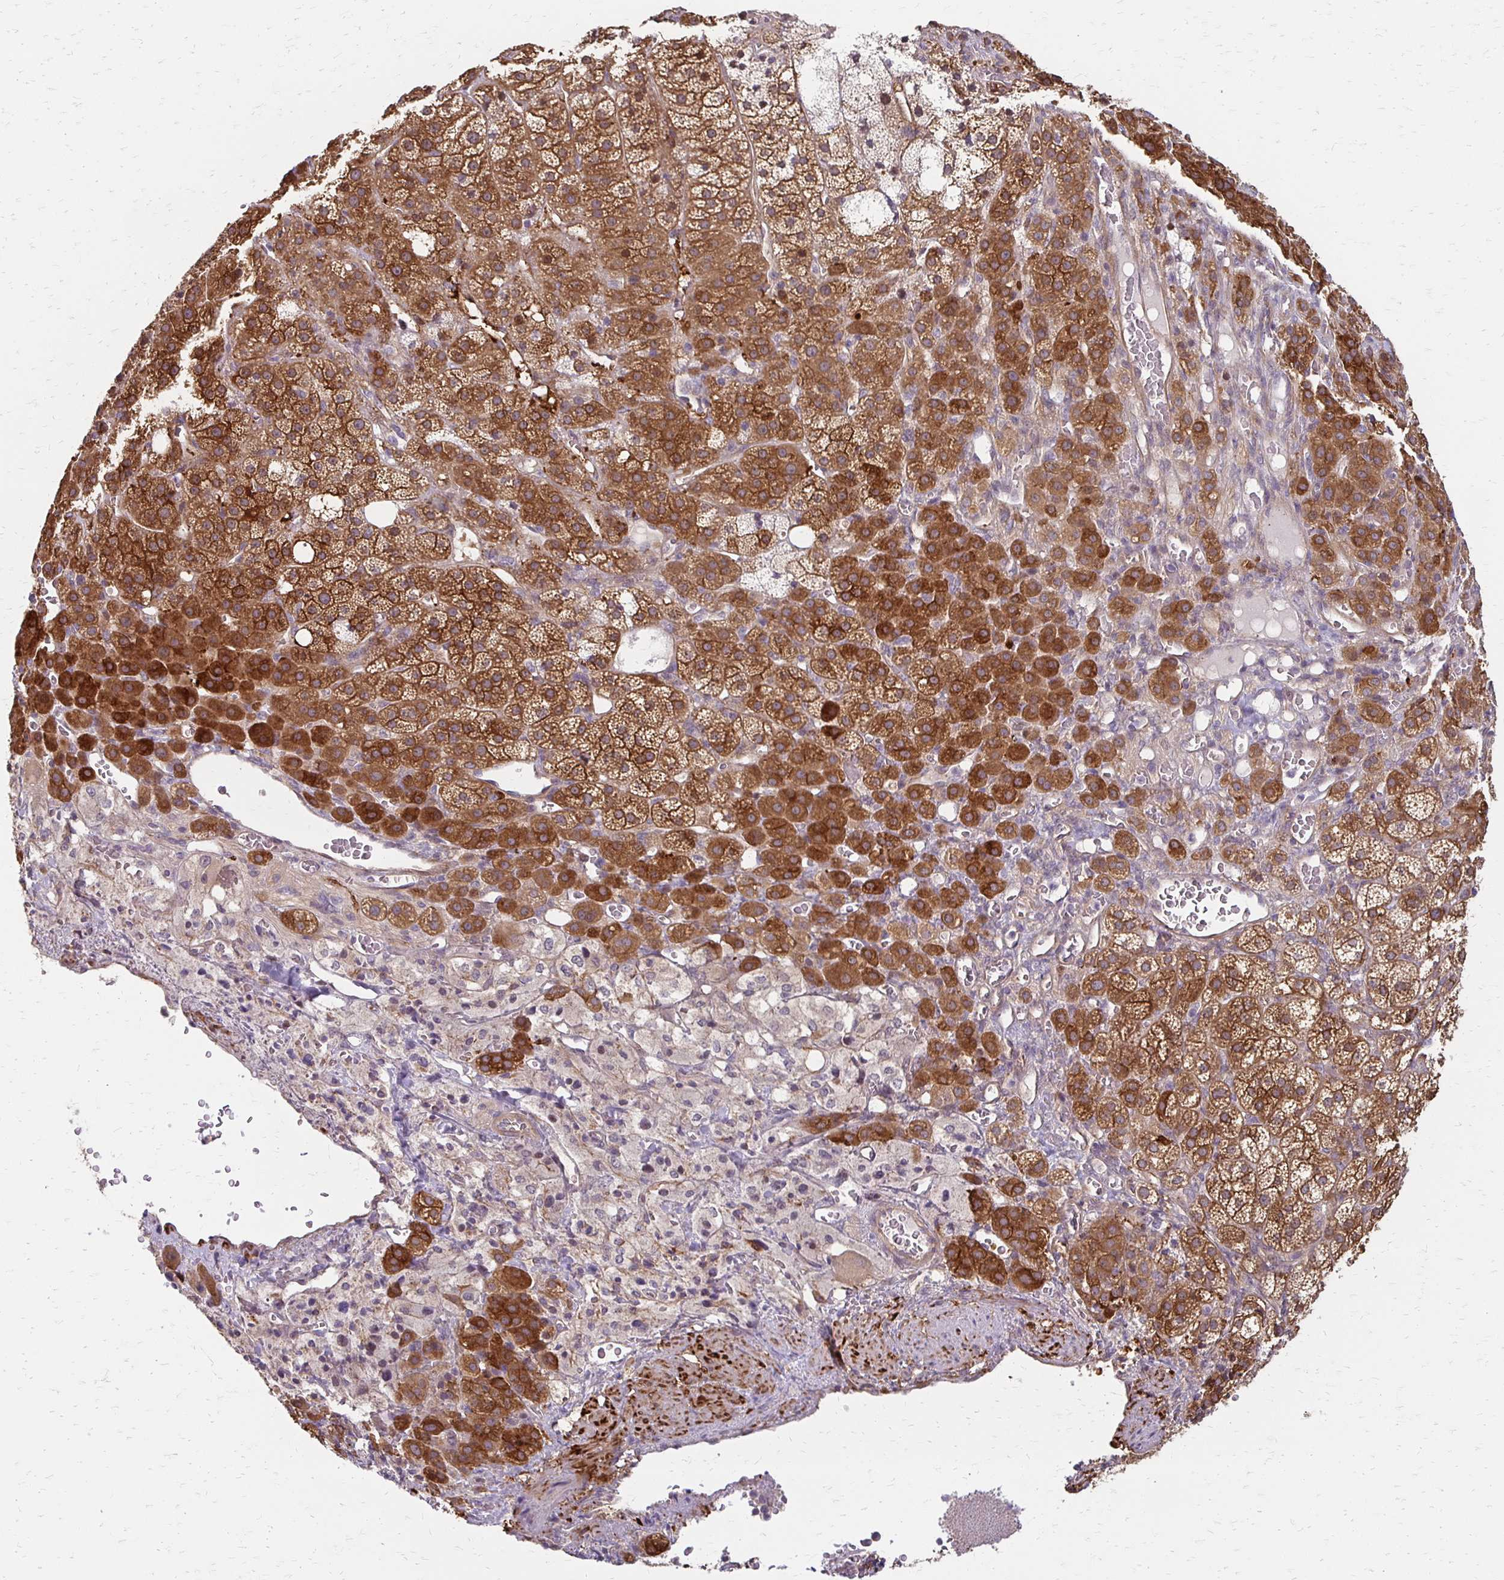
{"staining": {"intensity": "strong", "quantity": ">75%", "location": "cytoplasmic/membranous"}, "tissue": "adrenal gland", "cell_type": "Glandular cells", "image_type": "normal", "snomed": [{"axis": "morphology", "description": "Normal tissue, NOS"}, {"axis": "topography", "description": "Adrenal gland"}], "caption": "Brown immunohistochemical staining in normal adrenal gland displays strong cytoplasmic/membranous expression in approximately >75% of glandular cells.", "gene": "CFL2", "patient": {"sex": "female", "age": 60}}